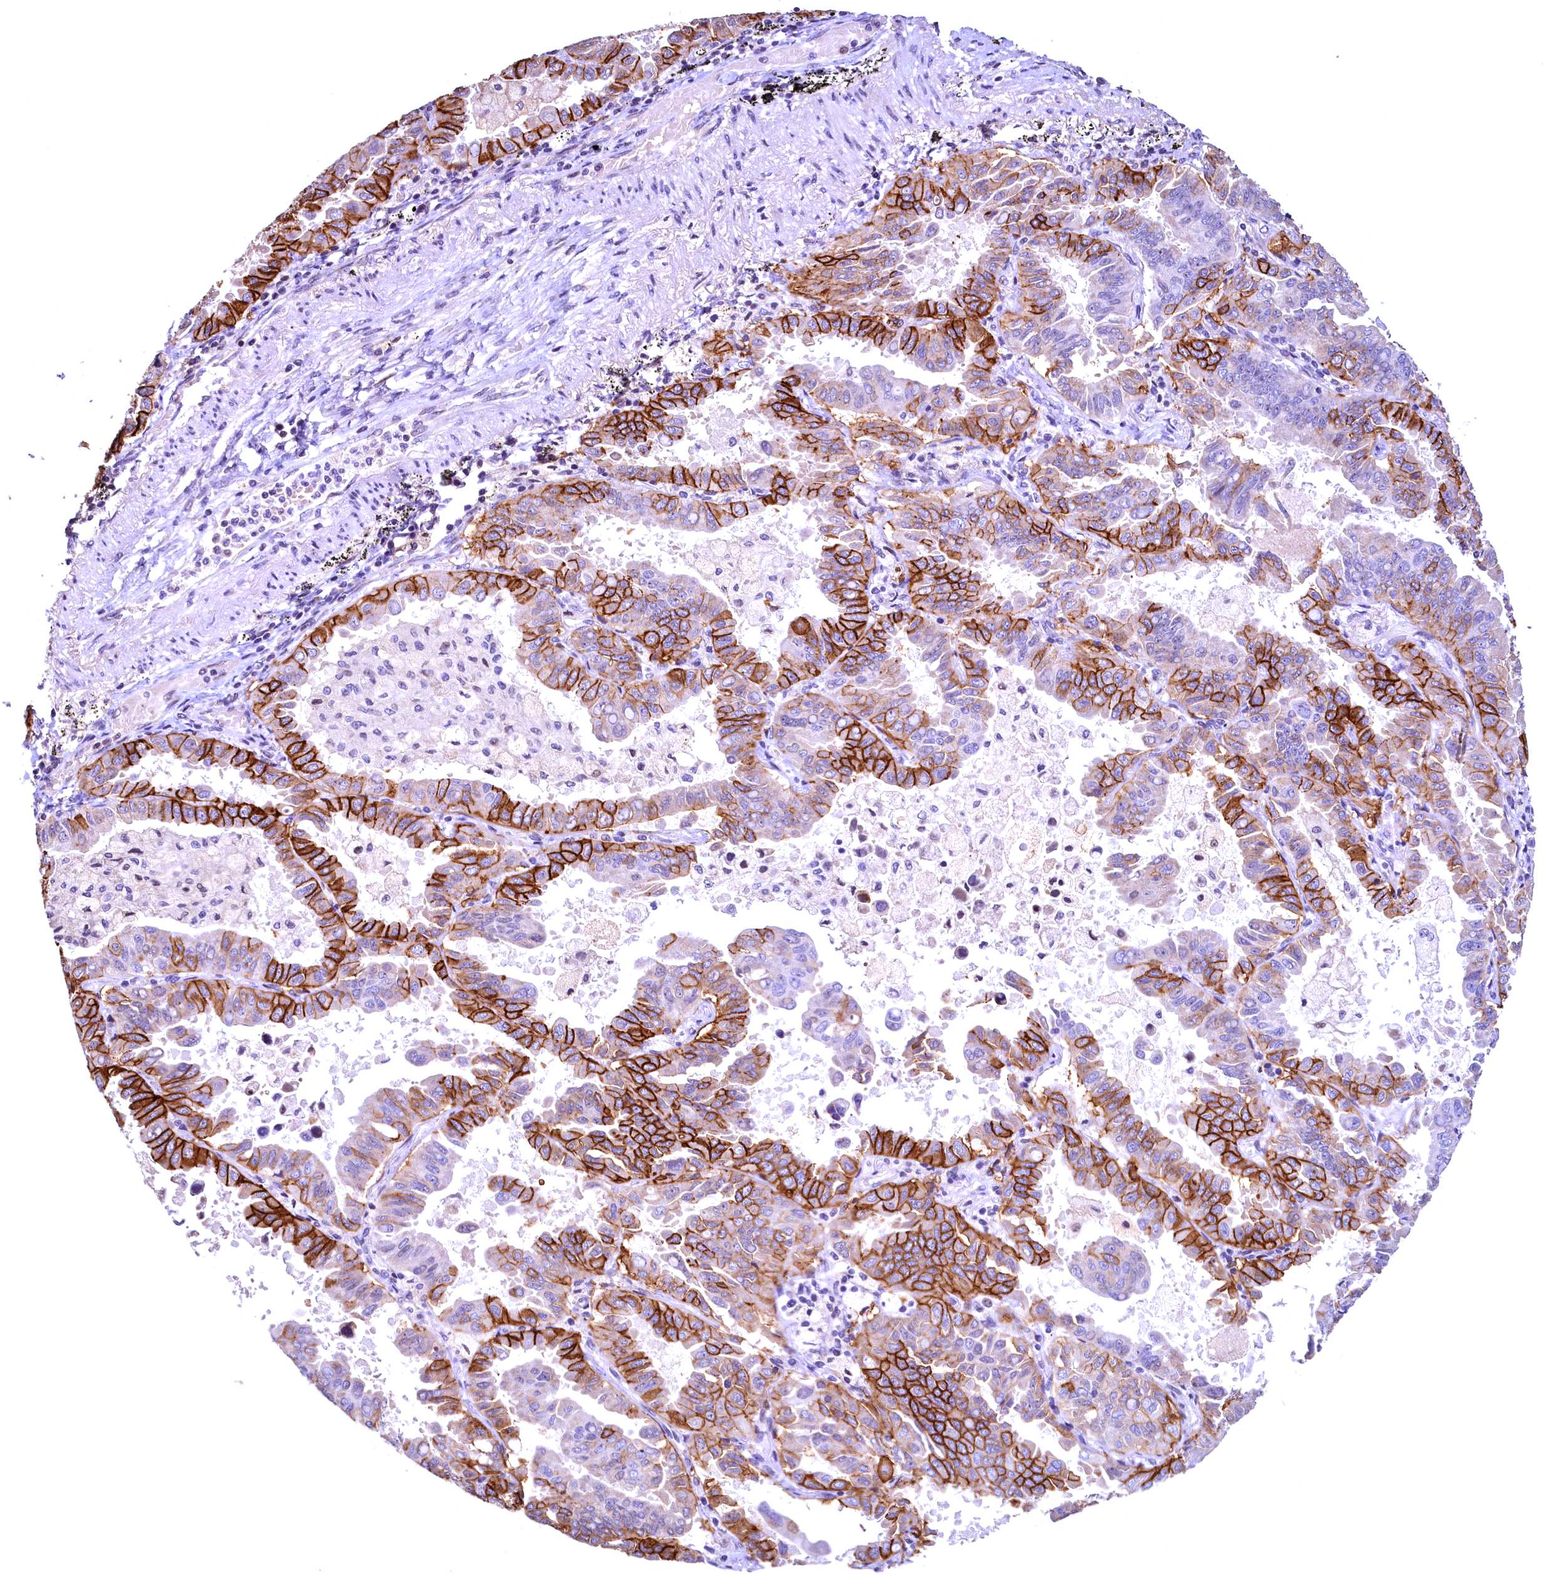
{"staining": {"intensity": "strong", "quantity": "25%-75%", "location": "cytoplasmic/membranous"}, "tissue": "lung cancer", "cell_type": "Tumor cells", "image_type": "cancer", "snomed": [{"axis": "morphology", "description": "Adenocarcinoma, NOS"}, {"axis": "topography", "description": "Lung"}], "caption": "Immunohistochemical staining of human lung cancer exhibits high levels of strong cytoplasmic/membranous protein expression in approximately 25%-75% of tumor cells.", "gene": "LATS2", "patient": {"sex": "male", "age": 64}}